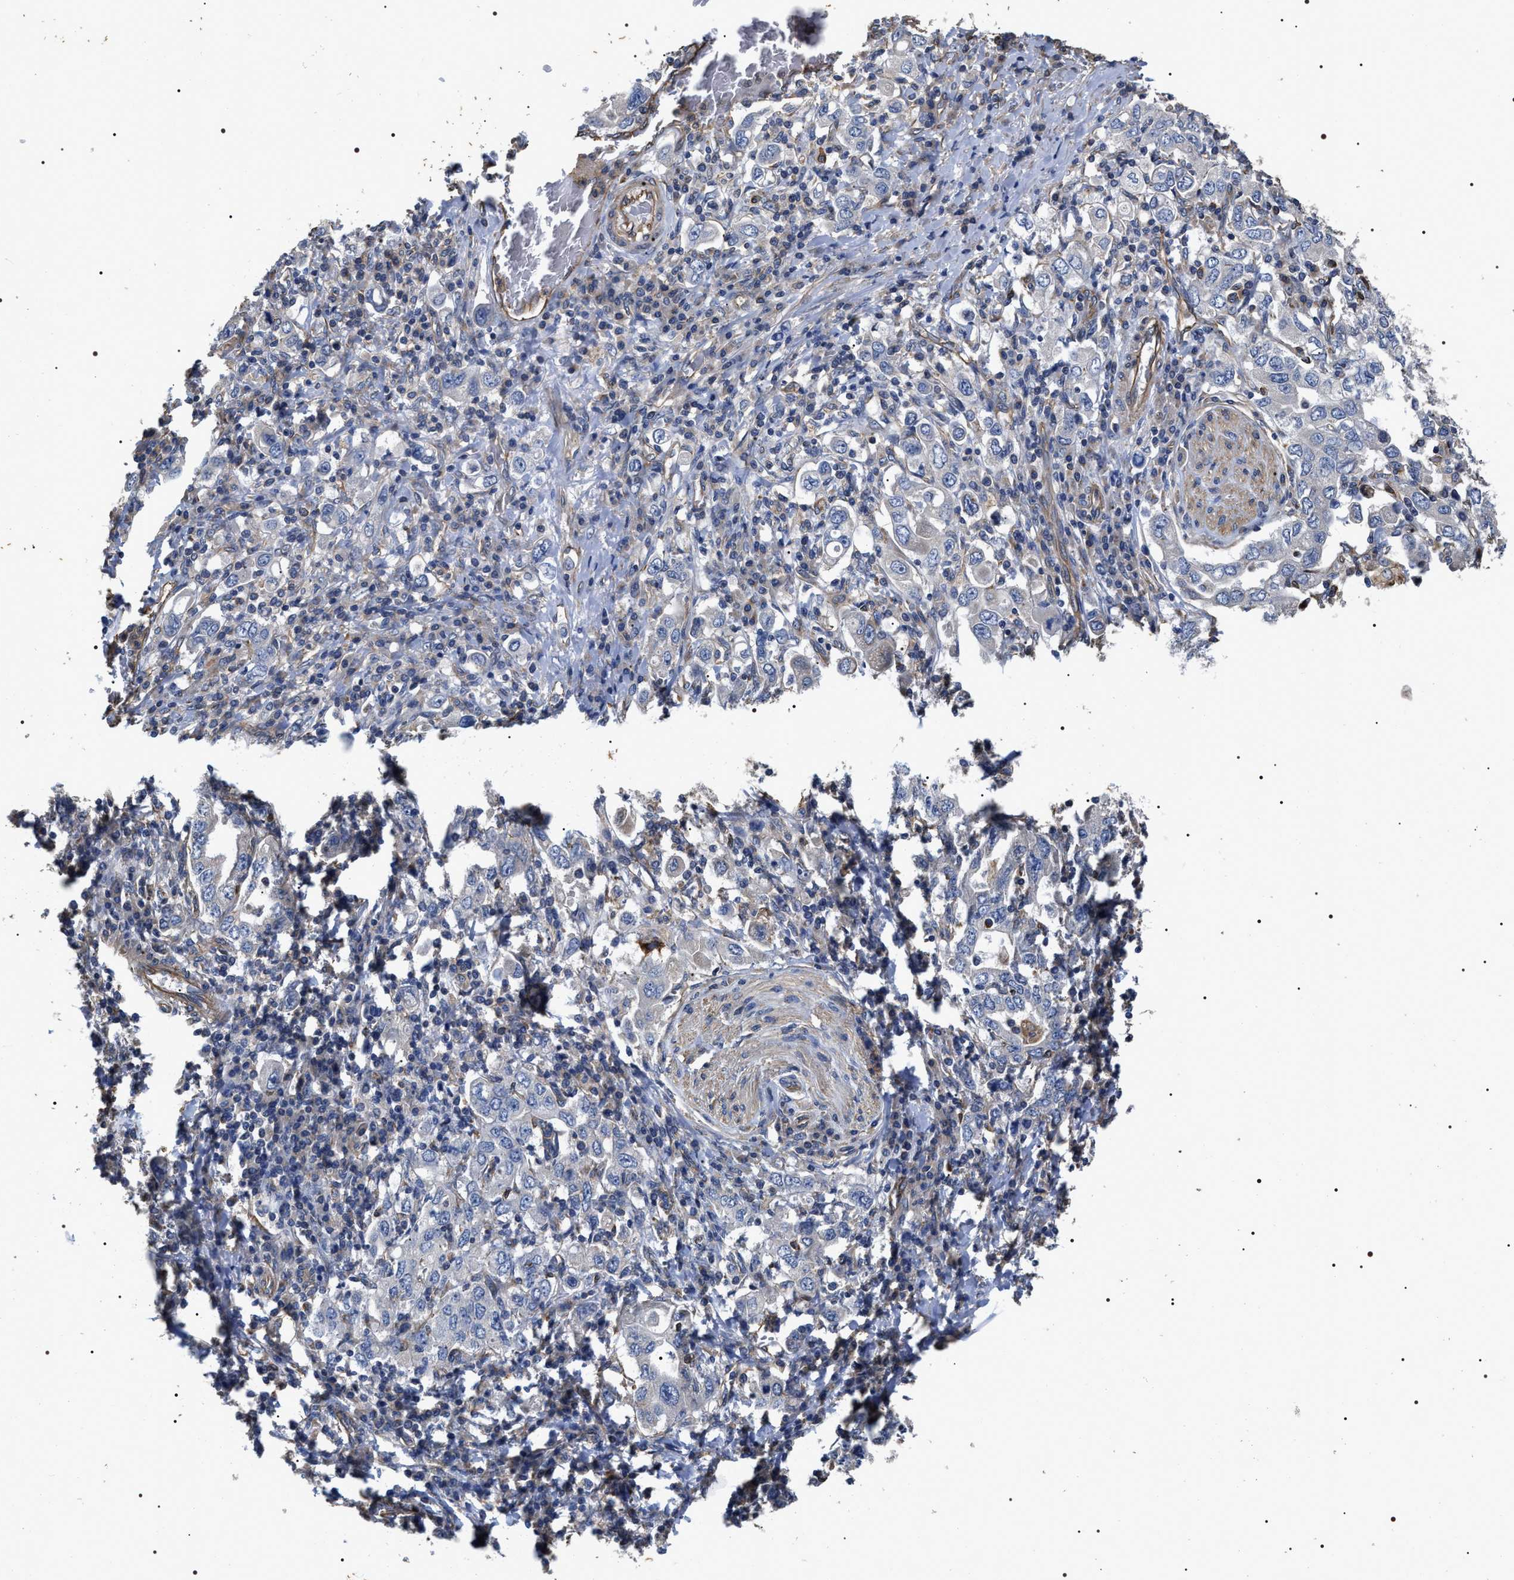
{"staining": {"intensity": "negative", "quantity": "none", "location": "none"}, "tissue": "stomach cancer", "cell_type": "Tumor cells", "image_type": "cancer", "snomed": [{"axis": "morphology", "description": "Adenocarcinoma, NOS"}, {"axis": "topography", "description": "Stomach, upper"}], "caption": "This is an immunohistochemistry (IHC) photomicrograph of human stomach adenocarcinoma. There is no positivity in tumor cells.", "gene": "TSPAN33", "patient": {"sex": "male", "age": 62}}